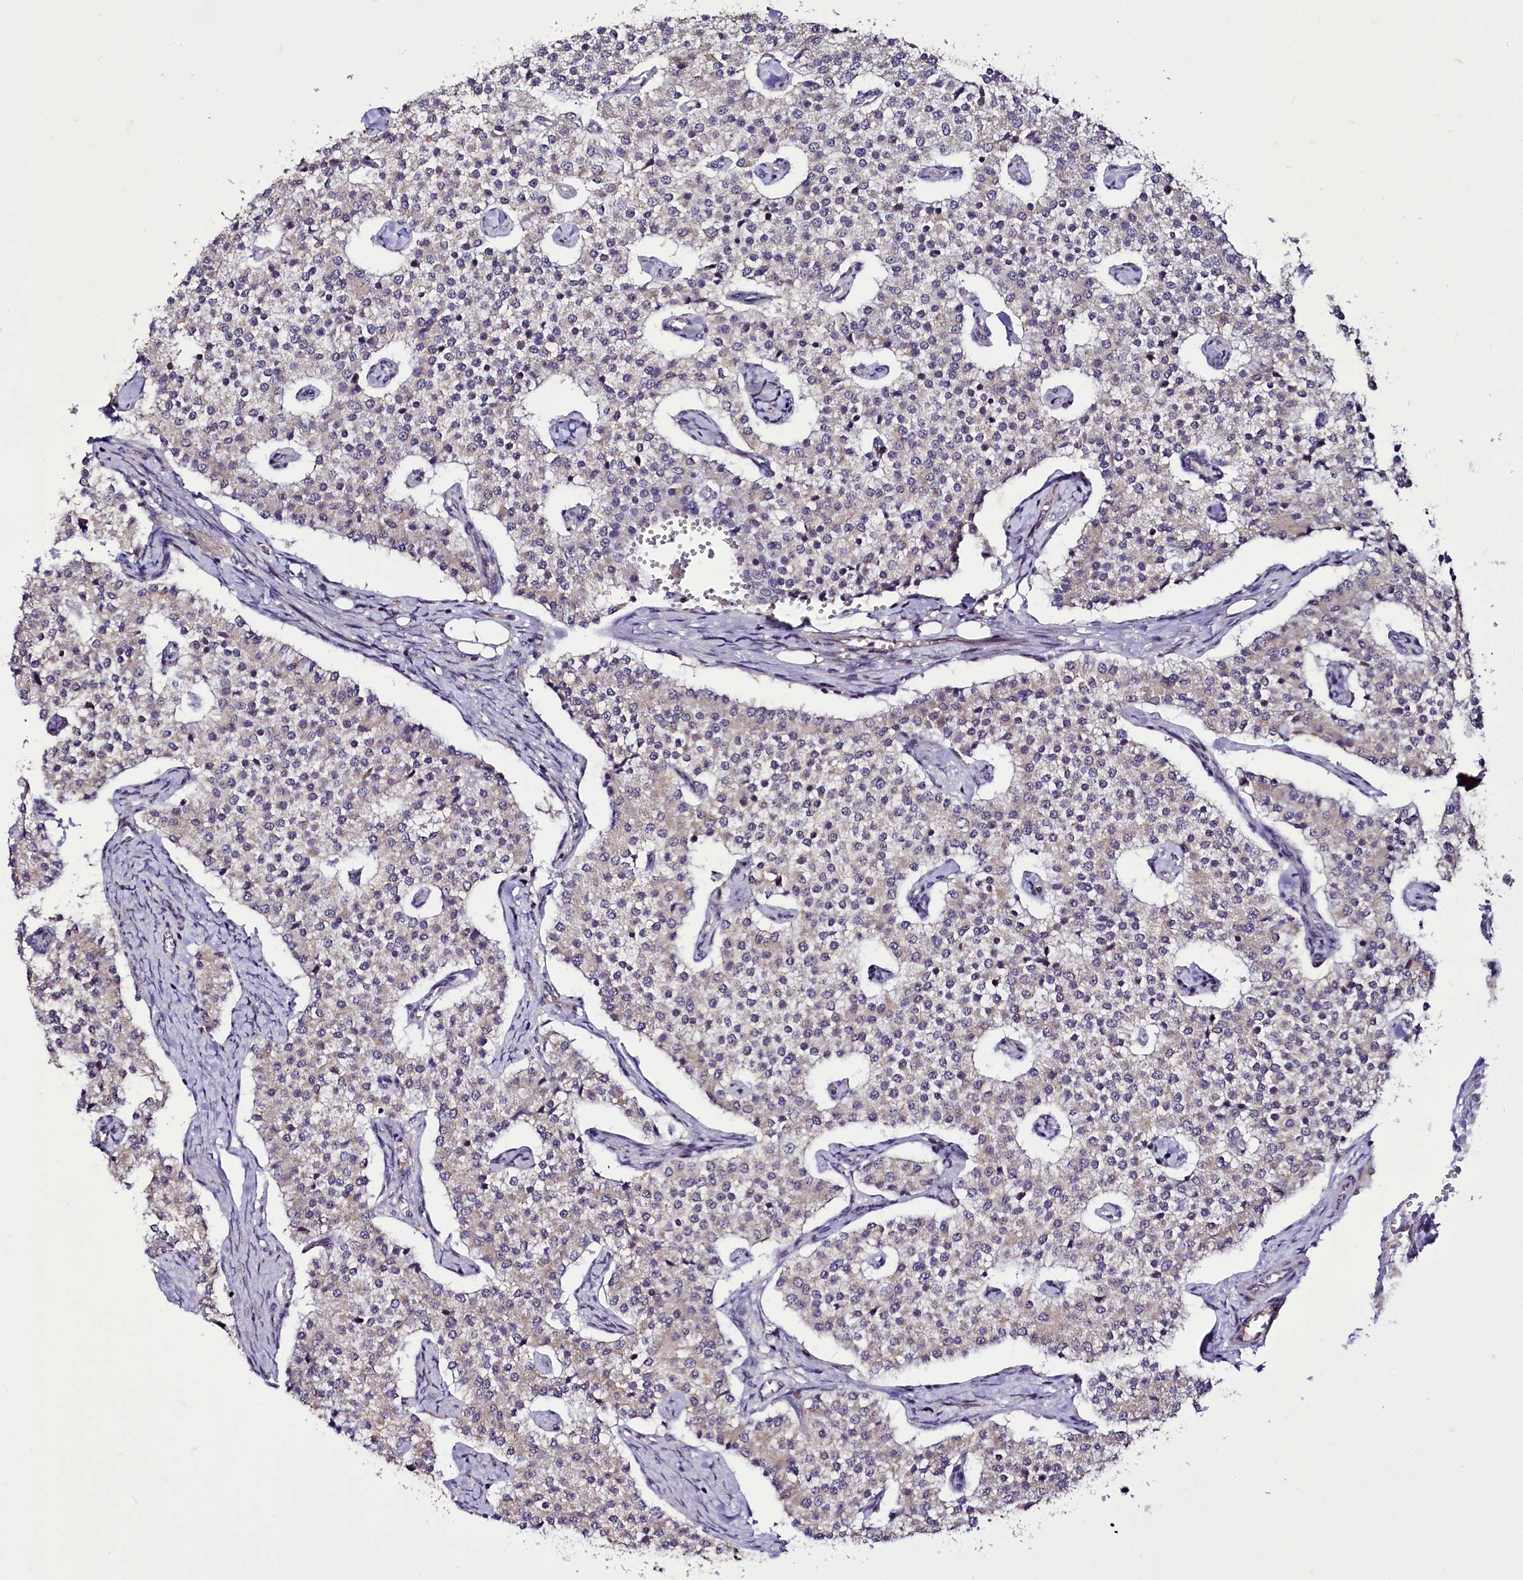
{"staining": {"intensity": "weak", "quantity": "<25%", "location": "cytoplasmic/membranous"}, "tissue": "carcinoid", "cell_type": "Tumor cells", "image_type": "cancer", "snomed": [{"axis": "morphology", "description": "Carcinoid, malignant, NOS"}, {"axis": "topography", "description": "Colon"}], "caption": "Immunohistochemistry of human malignant carcinoid demonstrates no positivity in tumor cells. (Immunohistochemistry, brightfield microscopy, high magnification).", "gene": "ZC3H12C", "patient": {"sex": "female", "age": 52}}